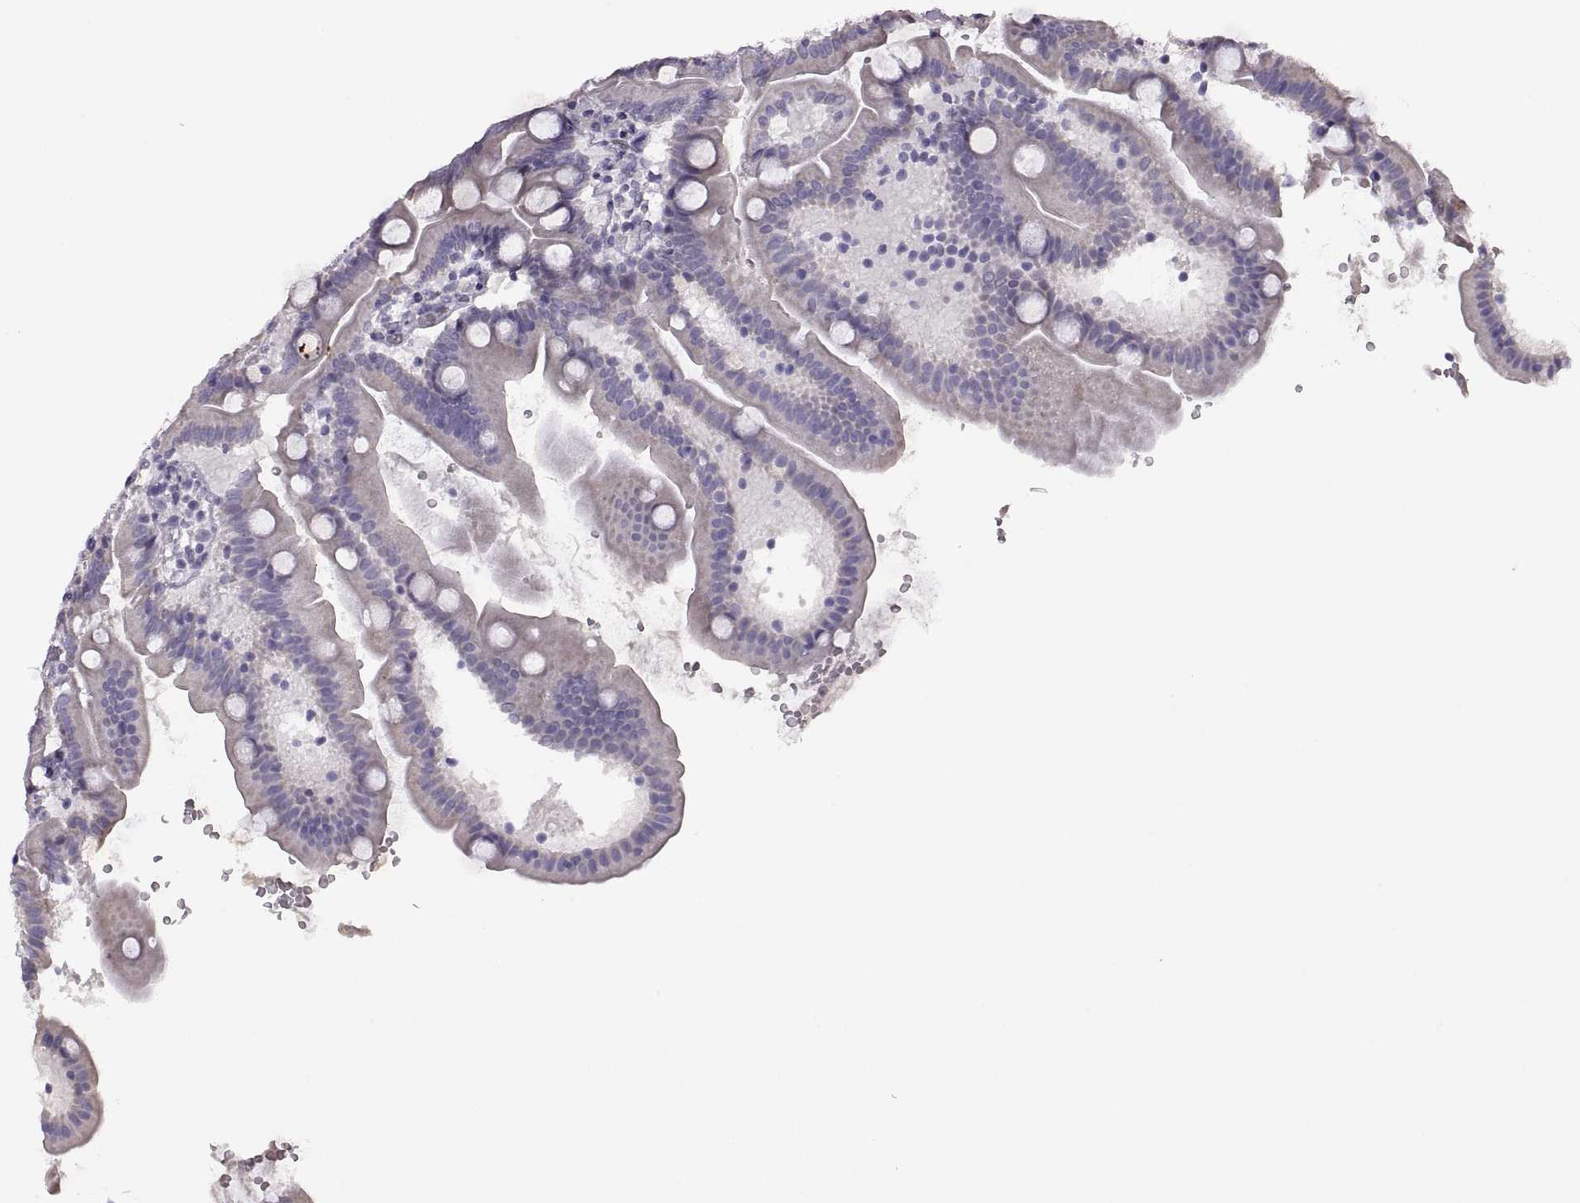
{"staining": {"intensity": "negative", "quantity": "none", "location": "none"}, "tissue": "duodenum", "cell_type": "Glandular cells", "image_type": "normal", "snomed": [{"axis": "morphology", "description": "Normal tissue, NOS"}, {"axis": "topography", "description": "Duodenum"}], "caption": "Immunohistochemical staining of normal human duodenum reveals no significant expression in glandular cells. (Stains: DAB immunohistochemistry (IHC) with hematoxylin counter stain, Microscopy: brightfield microscopy at high magnification).", "gene": "FAM170A", "patient": {"sex": "female", "age": 67}}